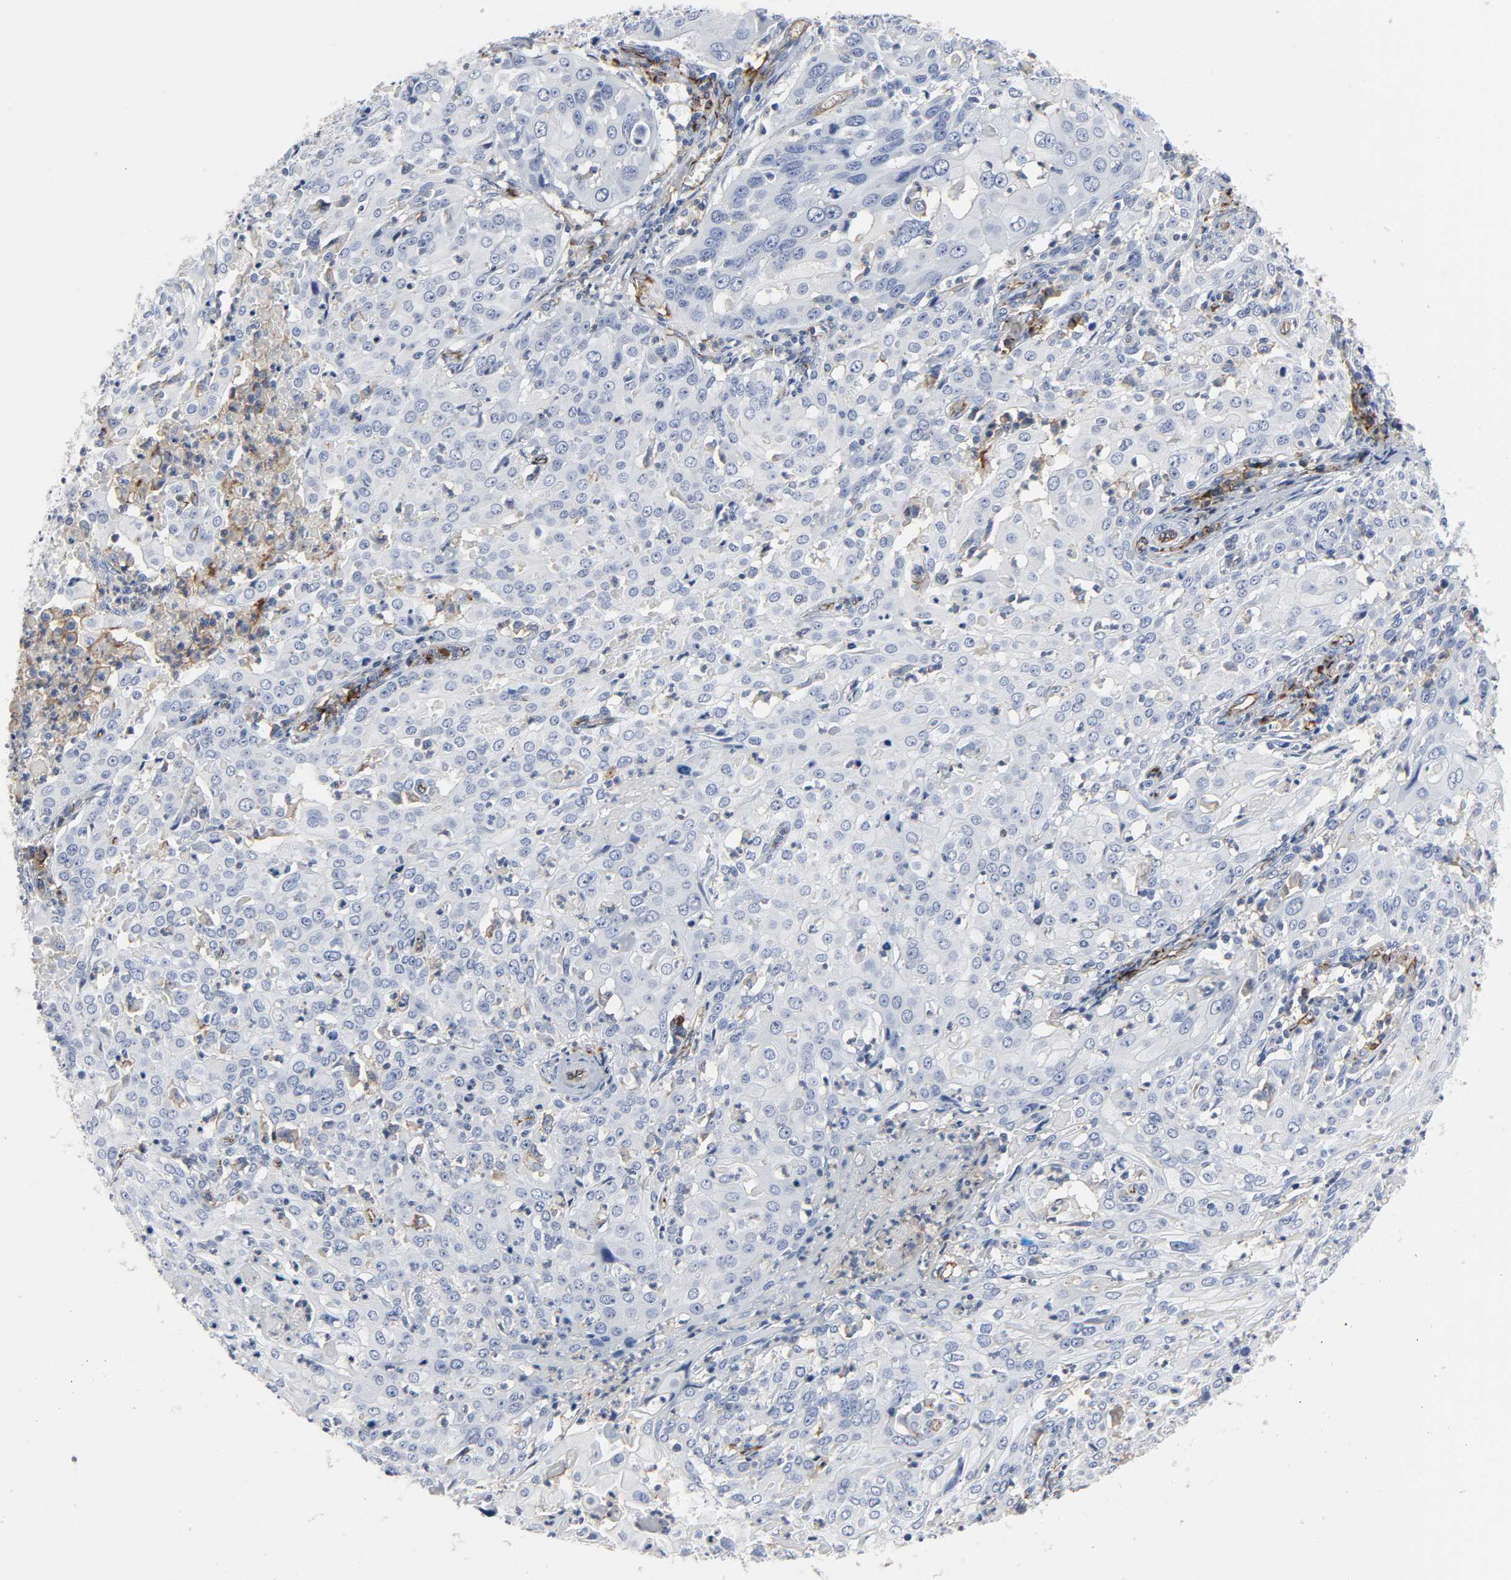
{"staining": {"intensity": "negative", "quantity": "none", "location": "none"}, "tissue": "cervical cancer", "cell_type": "Tumor cells", "image_type": "cancer", "snomed": [{"axis": "morphology", "description": "Squamous cell carcinoma, NOS"}, {"axis": "topography", "description": "Cervix"}], "caption": "DAB immunohistochemical staining of cervical cancer demonstrates no significant expression in tumor cells.", "gene": "PECAM1", "patient": {"sex": "female", "age": 39}}